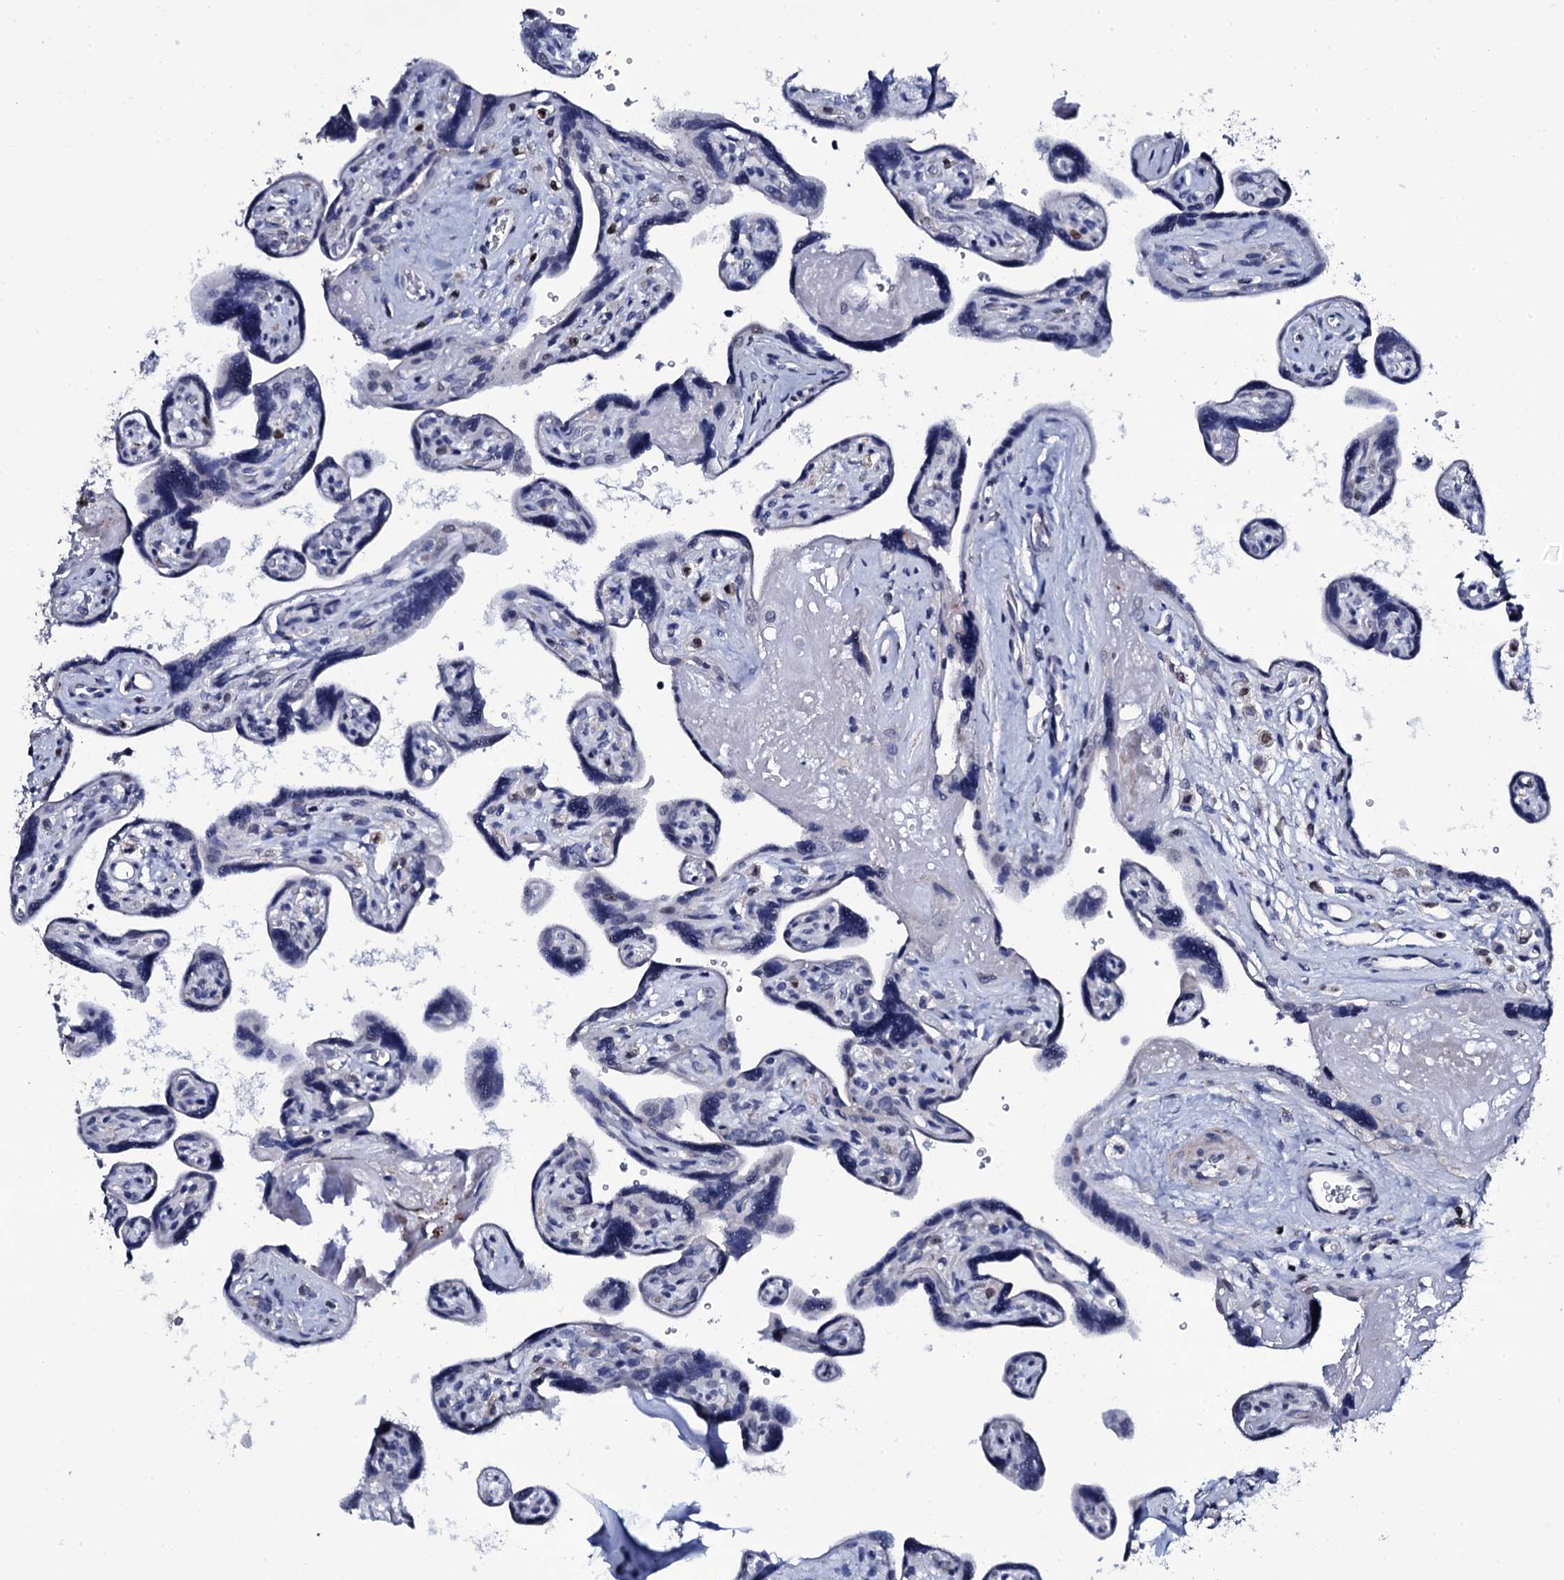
{"staining": {"intensity": "negative", "quantity": "none", "location": "none"}, "tissue": "placenta", "cell_type": "Trophoblastic cells", "image_type": "normal", "snomed": [{"axis": "morphology", "description": "Normal tissue, NOS"}, {"axis": "topography", "description": "Placenta"}], "caption": "This is a micrograph of immunohistochemistry staining of normal placenta, which shows no staining in trophoblastic cells.", "gene": "NPM2", "patient": {"sex": "female", "age": 39}}